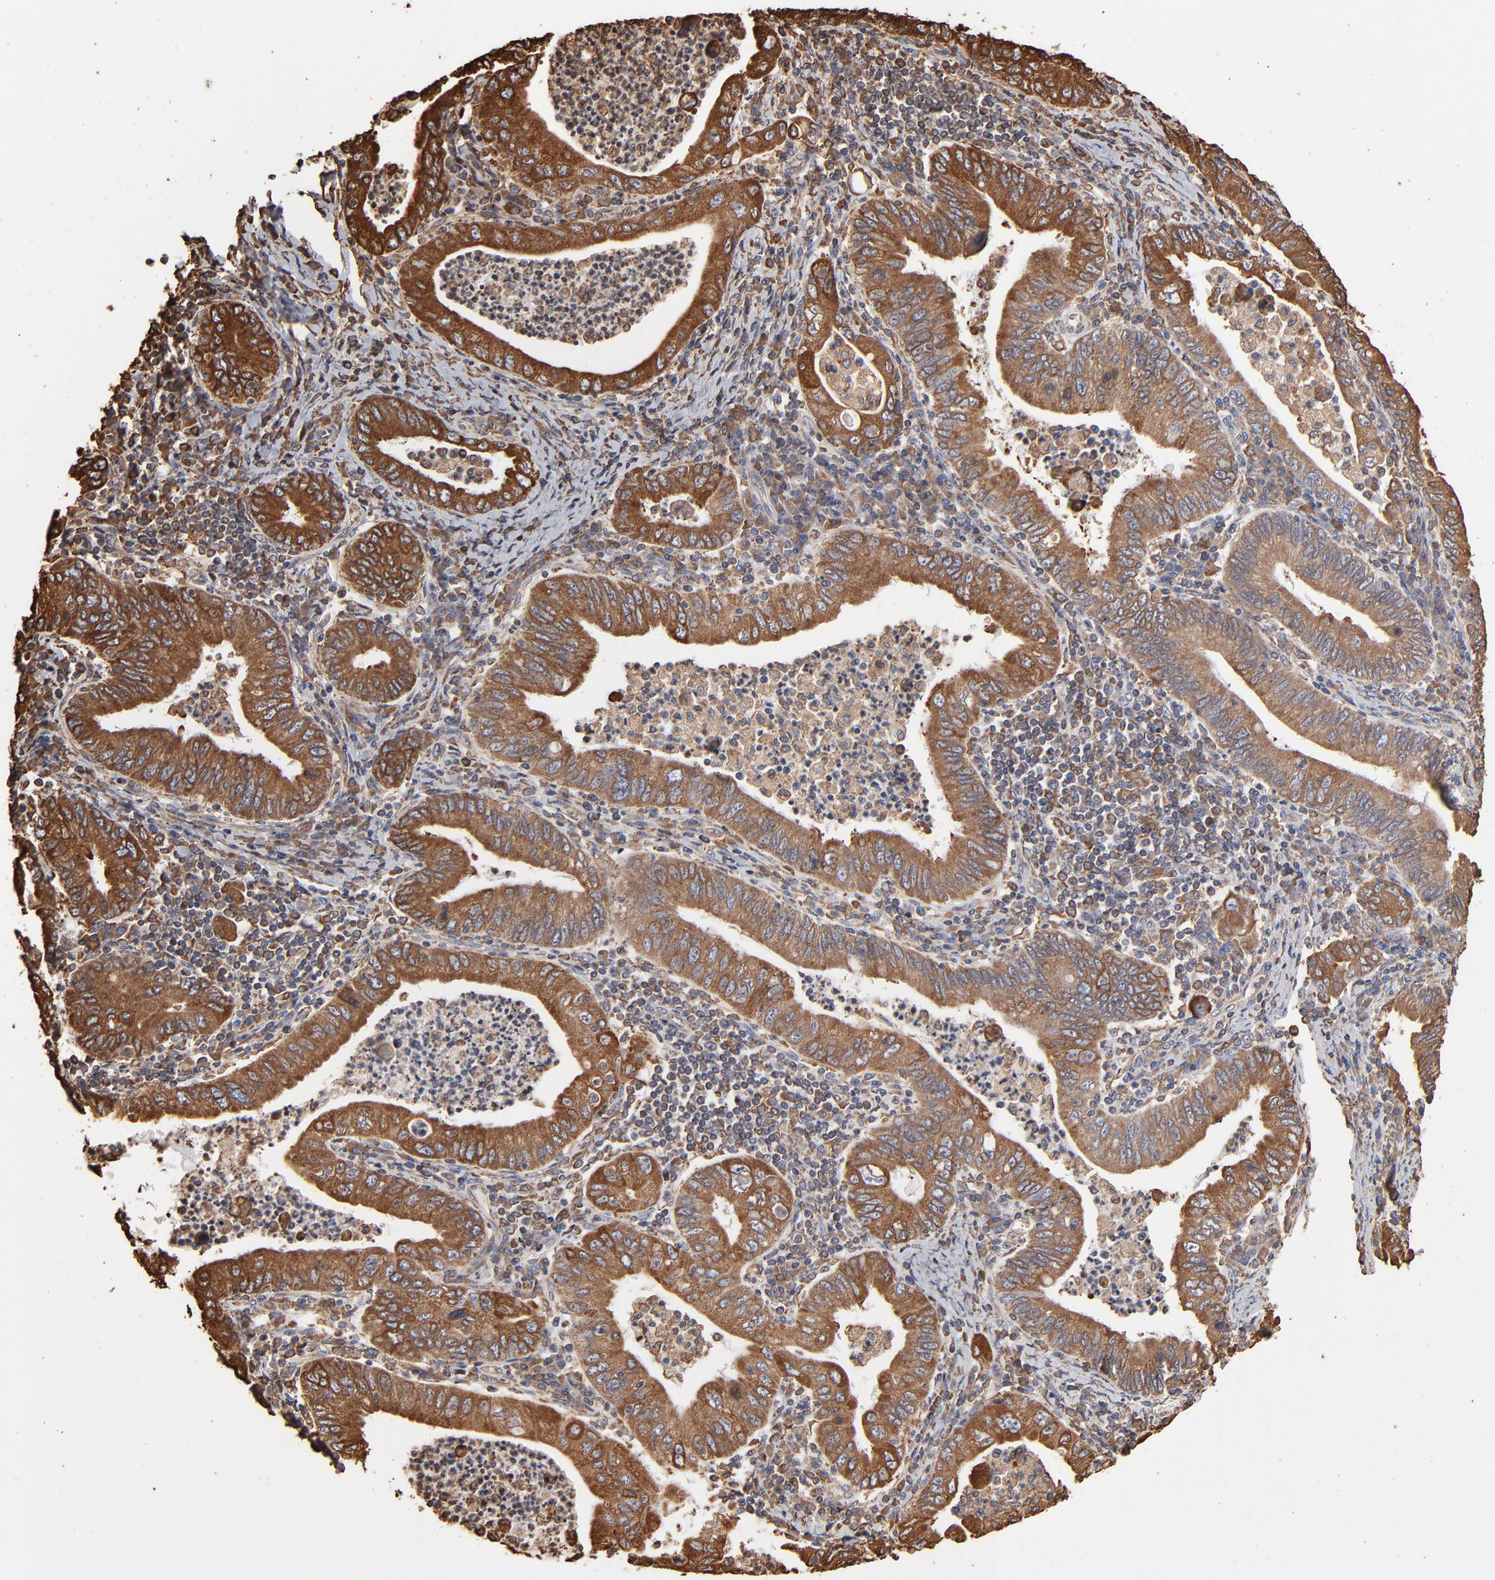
{"staining": {"intensity": "moderate", "quantity": ">75%", "location": "cytoplasmic/membranous"}, "tissue": "stomach cancer", "cell_type": "Tumor cells", "image_type": "cancer", "snomed": [{"axis": "morphology", "description": "Normal tissue, NOS"}, {"axis": "morphology", "description": "Adenocarcinoma, NOS"}, {"axis": "topography", "description": "Esophagus"}, {"axis": "topography", "description": "Stomach, upper"}, {"axis": "topography", "description": "Peripheral nerve tissue"}], "caption": "Brown immunohistochemical staining in human stomach cancer displays moderate cytoplasmic/membranous positivity in about >75% of tumor cells. (Brightfield microscopy of DAB IHC at high magnification).", "gene": "PDIA3", "patient": {"sex": "male", "age": 62}}